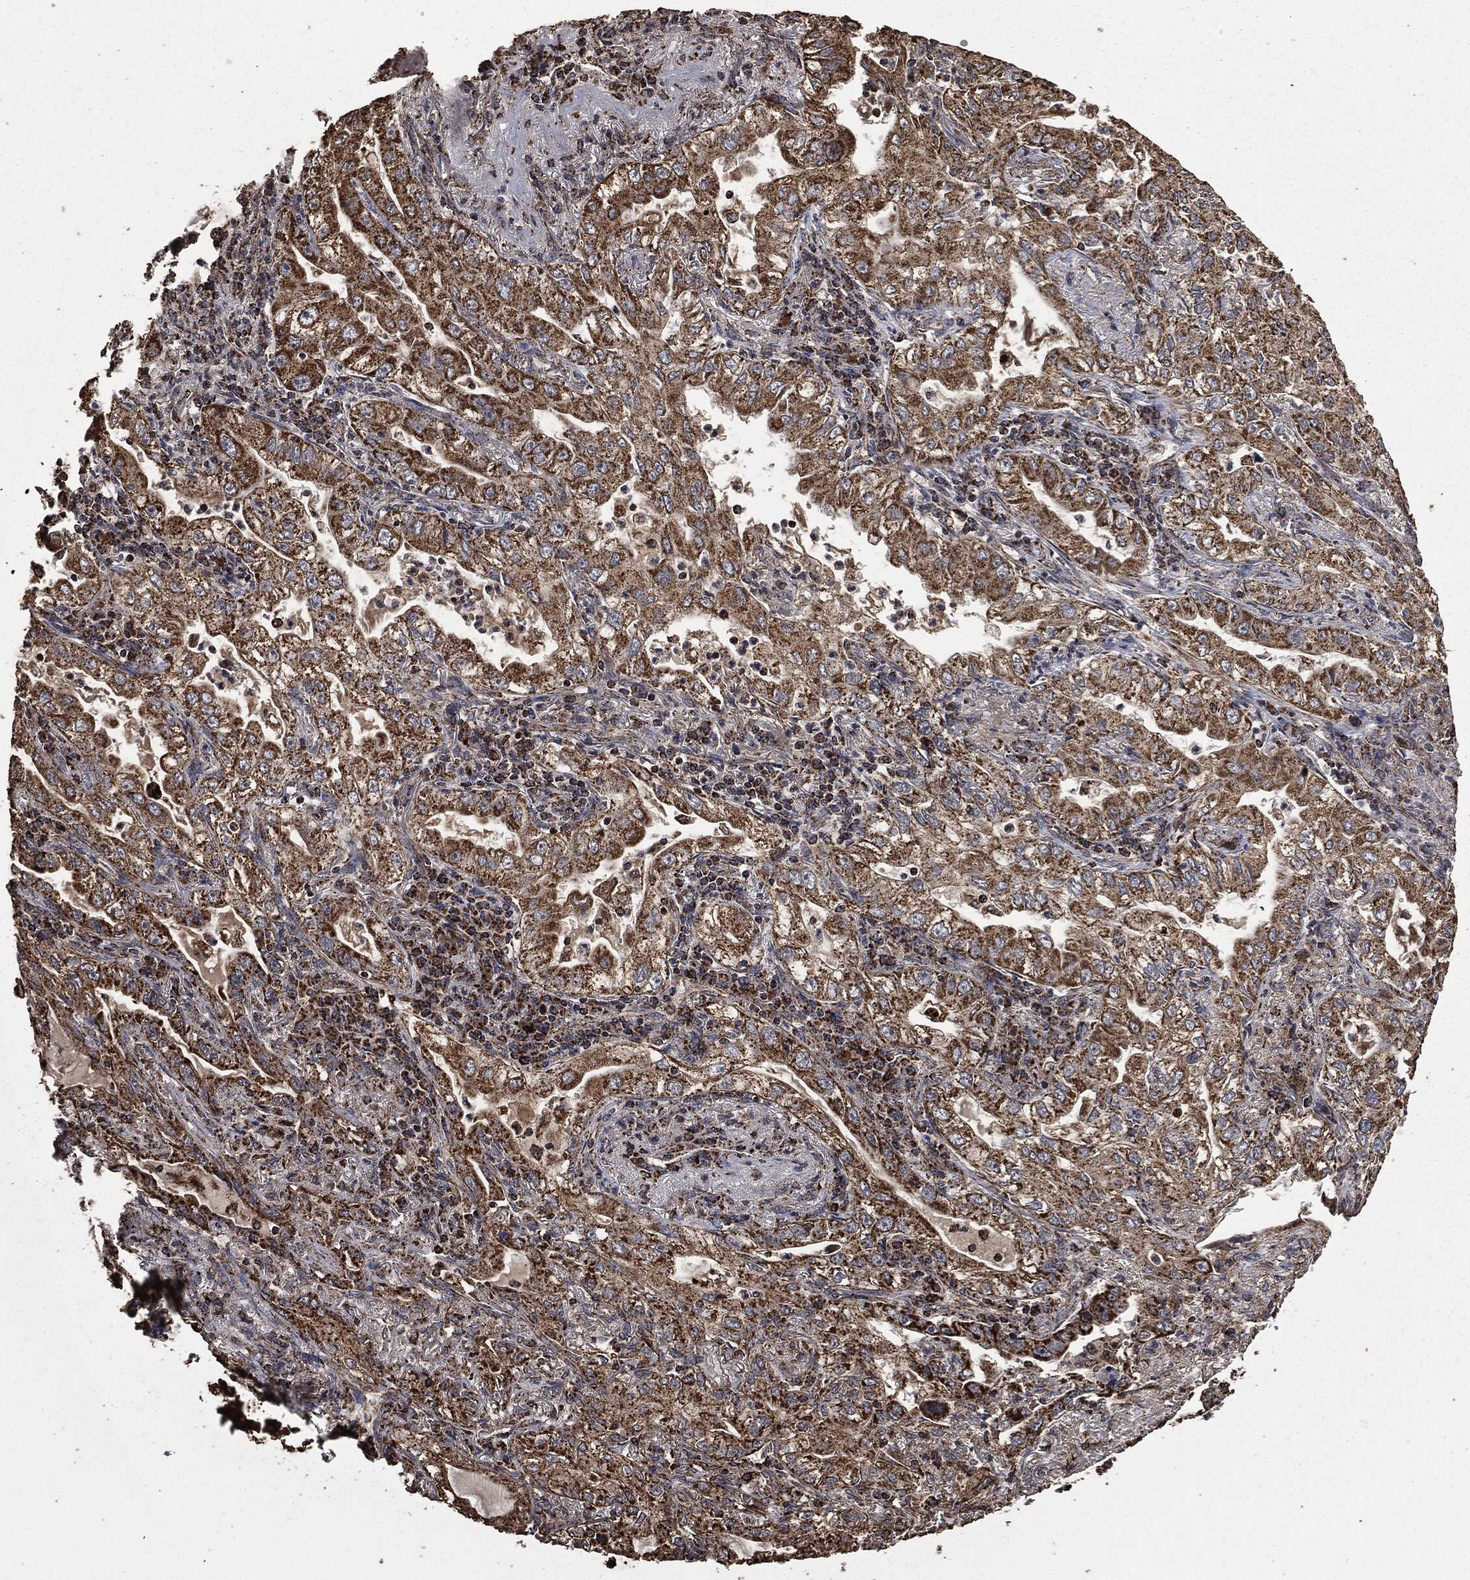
{"staining": {"intensity": "strong", "quantity": ">75%", "location": "cytoplasmic/membranous"}, "tissue": "lung cancer", "cell_type": "Tumor cells", "image_type": "cancer", "snomed": [{"axis": "morphology", "description": "Adenocarcinoma, NOS"}, {"axis": "topography", "description": "Lung"}], "caption": "Immunohistochemical staining of lung adenocarcinoma demonstrates high levels of strong cytoplasmic/membranous protein positivity in about >75% of tumor cells.", "gene": "LIG3", "patient": {"sex": "female", "age": 73}}